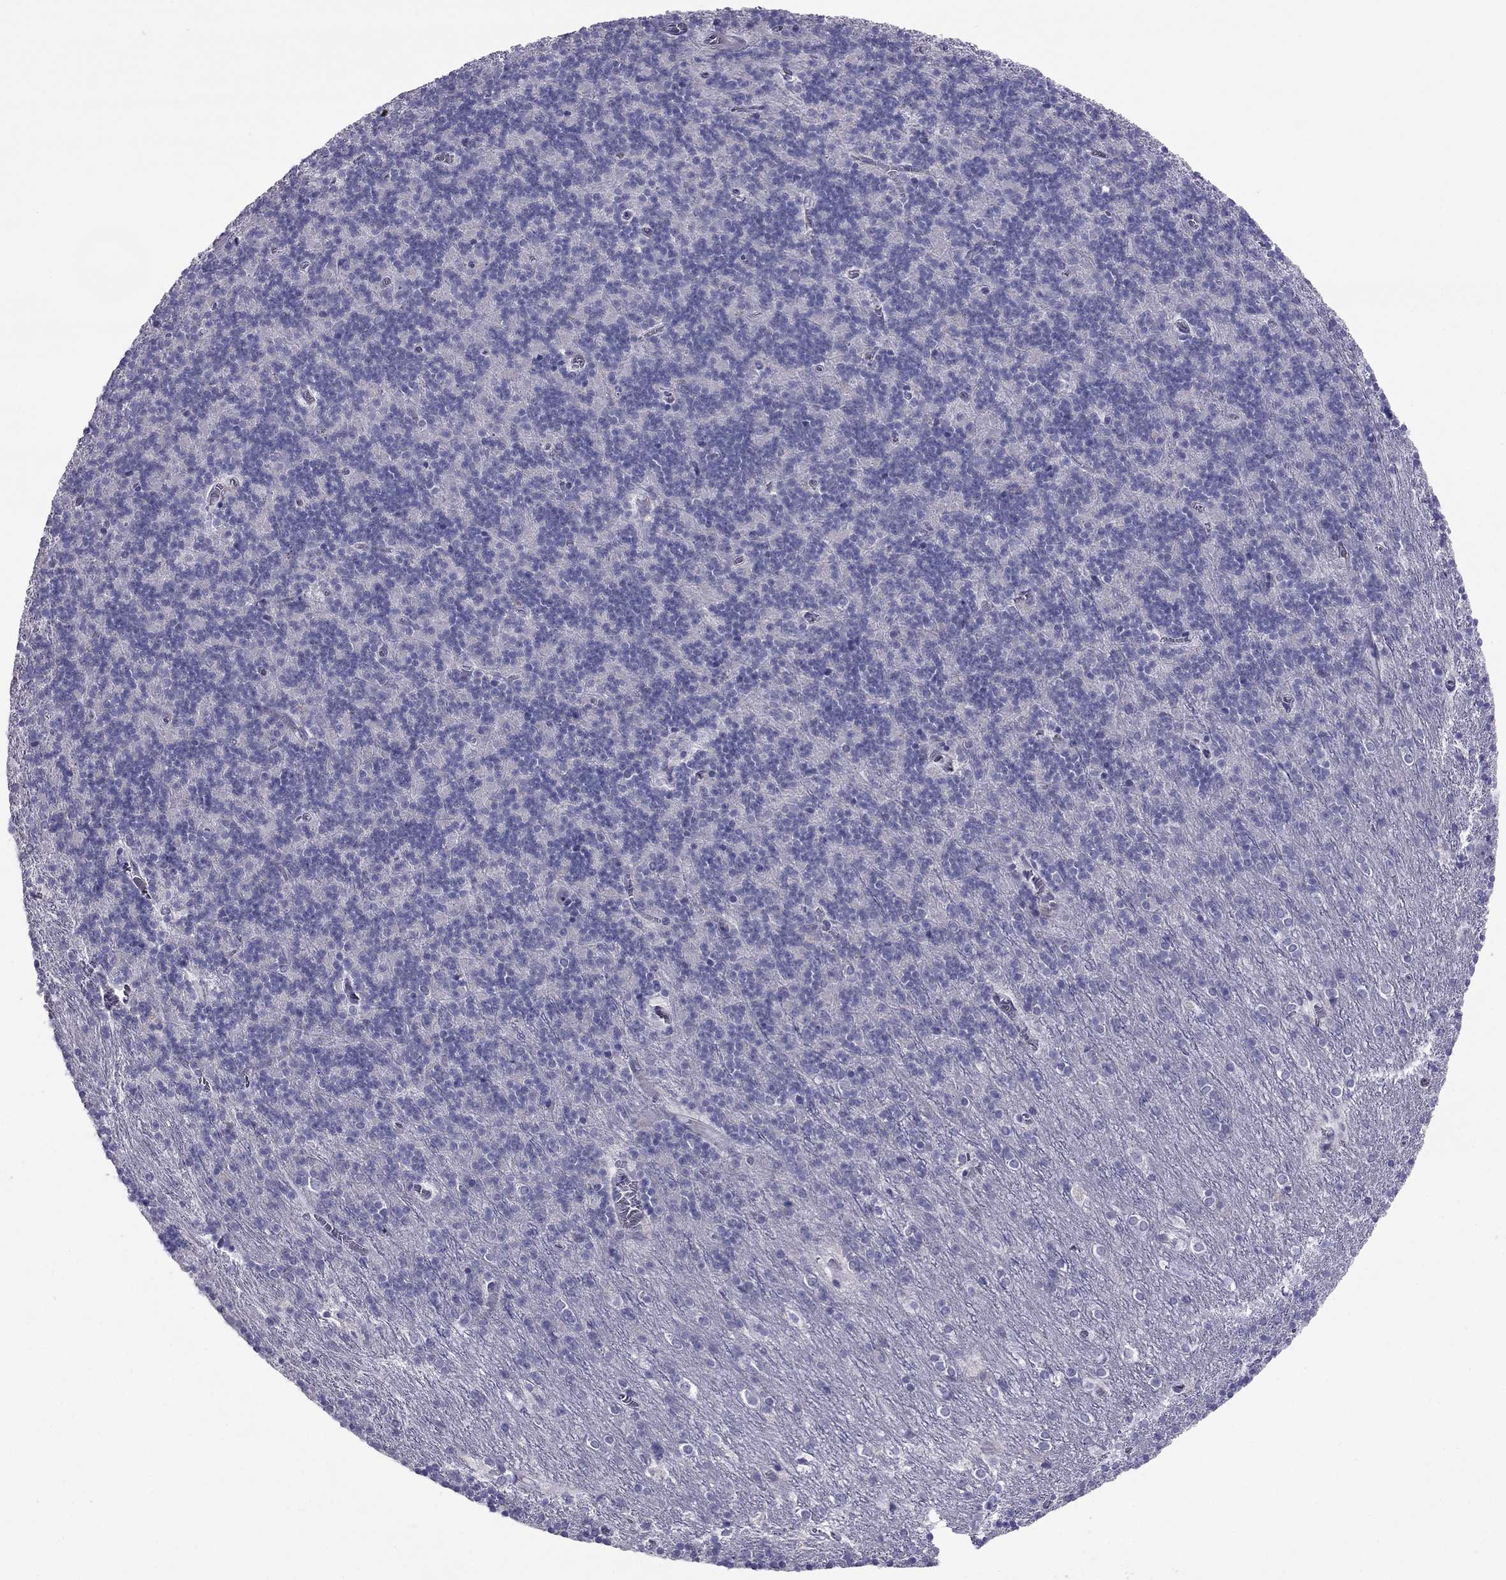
{"staining": {"intensity": "negative", "quantity": "none", "location": "none"}, "tissue": "cerebellum", "cell_type": "Cells in granular layer", "image_type": "normal", "snomed": [{"axis": "morphology", "description": "Normal tissue, NOS"}, {"axis": "topography", "description": "Cerebellum"}], "caption": "Cerebellum stained for a protein using immunohistochemistry (IHC) displays no staining cells in granular layer.", "gene": "CROCC2", "patient": {"sex": "male", "age": 70}}